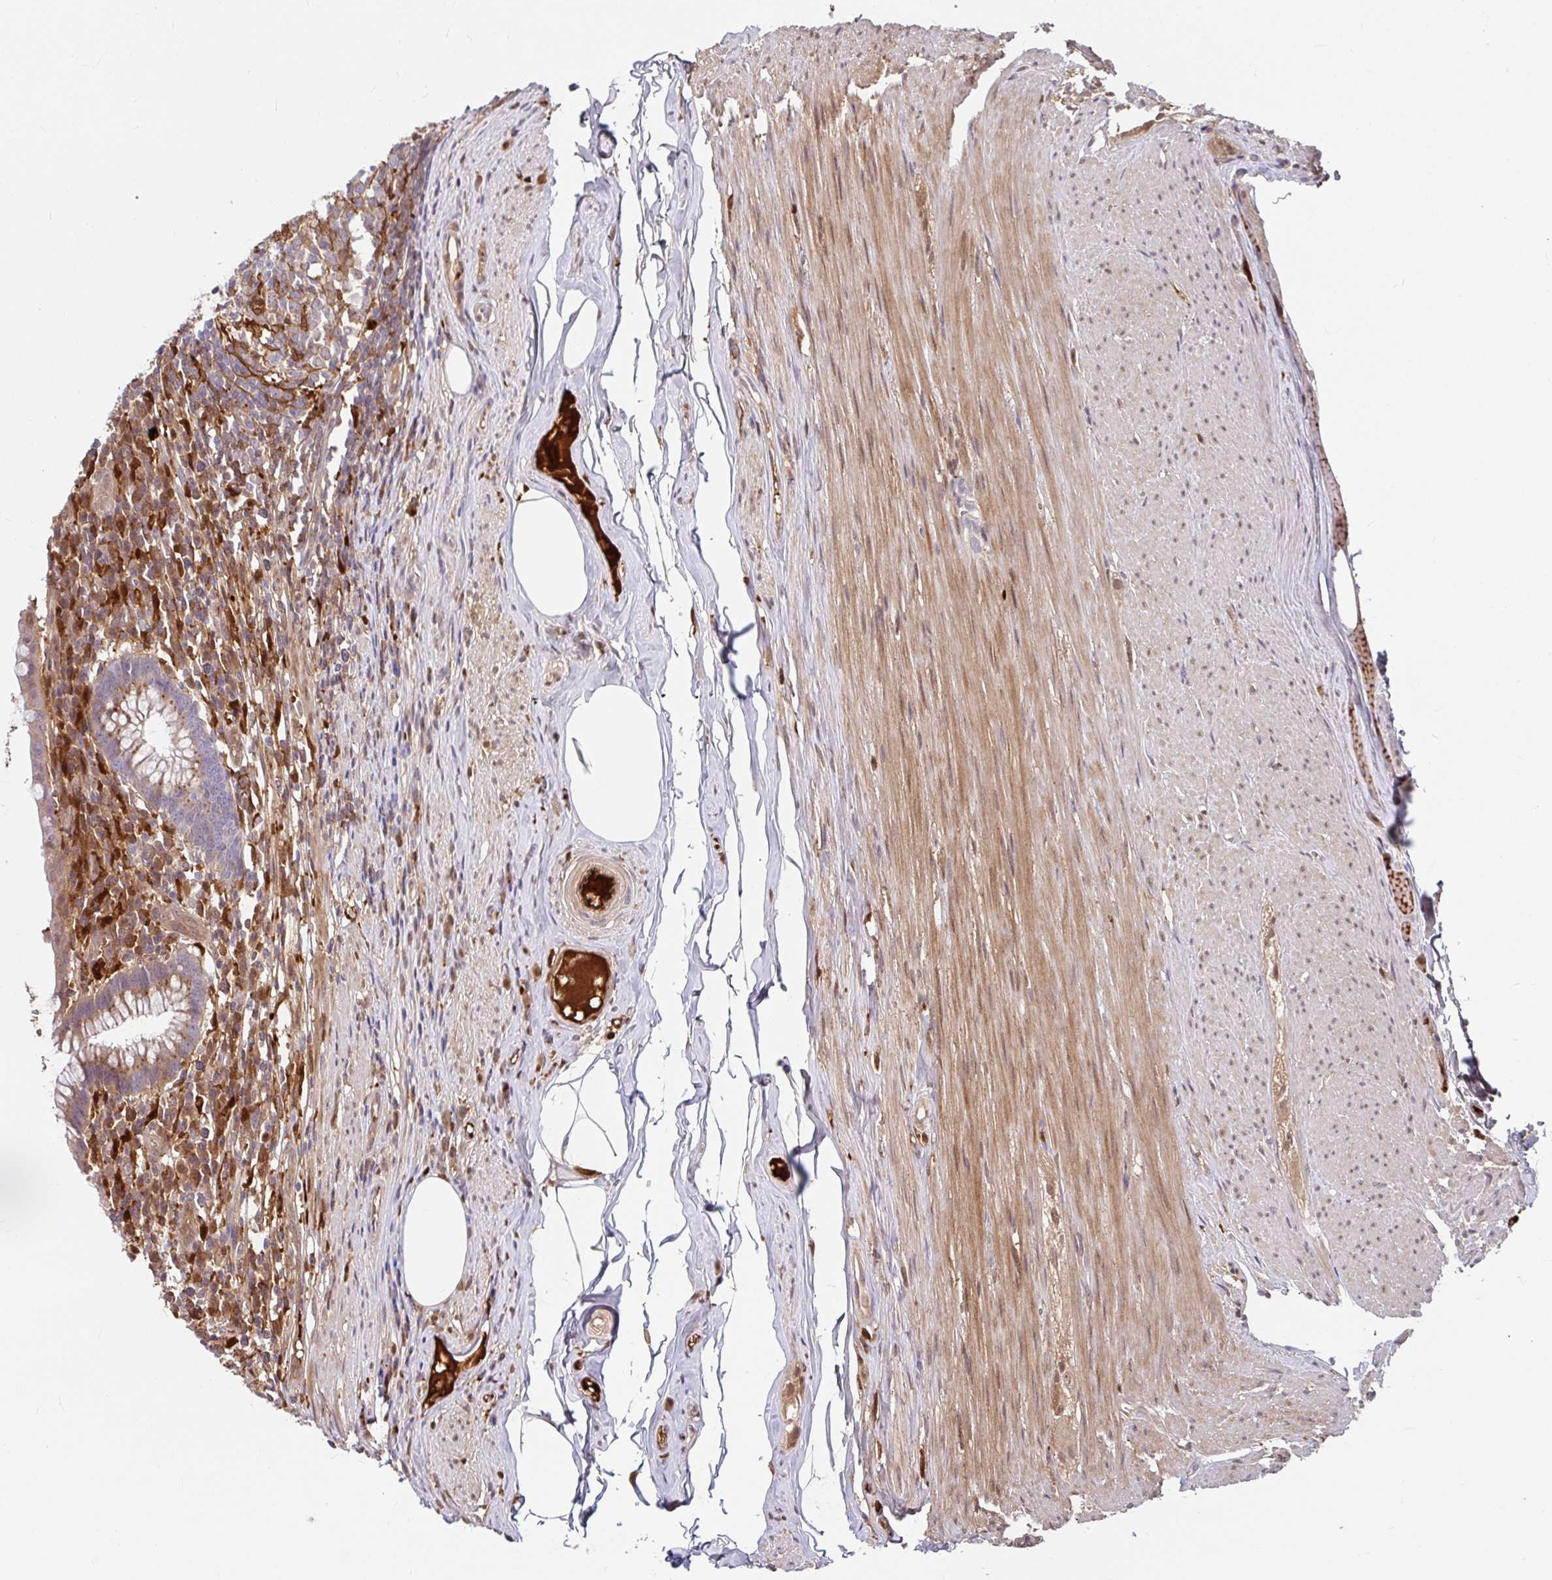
{"staining": {"intensity": "moderate", "quantity": ">75%", "location": "cytoplasmic/membranous"}, "tissue": "appendix", "cell_type": "Glandular cells", "image_type": "normal", "snomed": [{"axis": "morphology", "description": "Normal tissue, NOS"}, {"axis": "topography", "description": "Appendix"}], "caption": "Immunohistochemistry (DAB) staining of benign appendix shows moderate cytoplasmic/membranous protein expression in approximately >75% of glandular cells.", "gene": "BLVRA", "patient": {"sex": "female", "age": 56}}